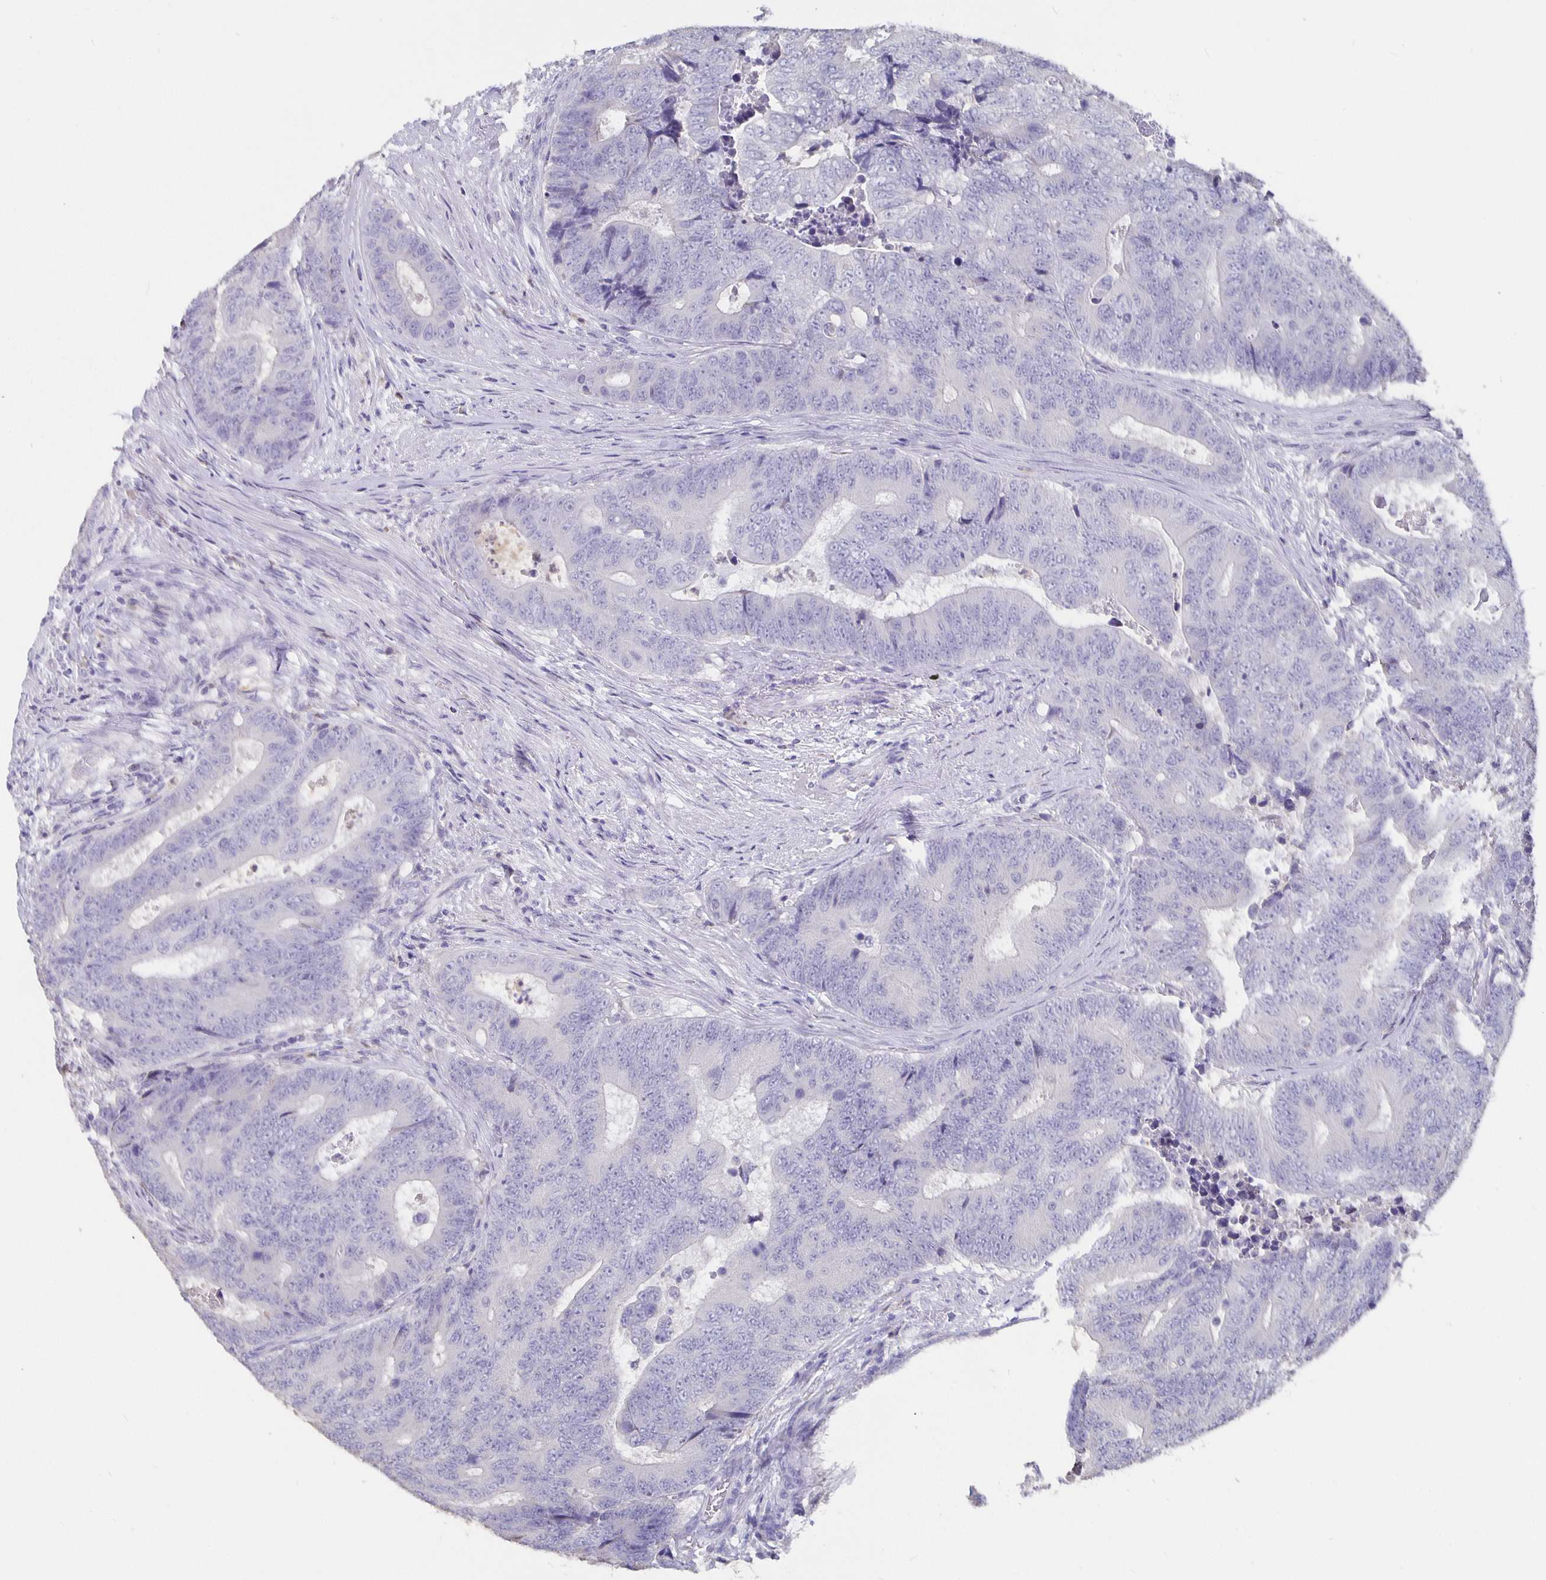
{"staining": {"intensity": "negative", "quantity": "none", "location": "none"}, "tissue": "colorectal cancer", "cell_type": "Tumor cells", "image_type": "cancer", "snomed": [{"axis": "morphology", "description": "Adenocarcinoma, NOS"}, {"axis": "topography", "description": "Colon"}], "caption": "Protein analysis of adenocarcinoma (colorectal) demonstrates no significant expression in tumor cells.", "gene": "GPX4", "patient": {"sex": "female", "age": 48}}